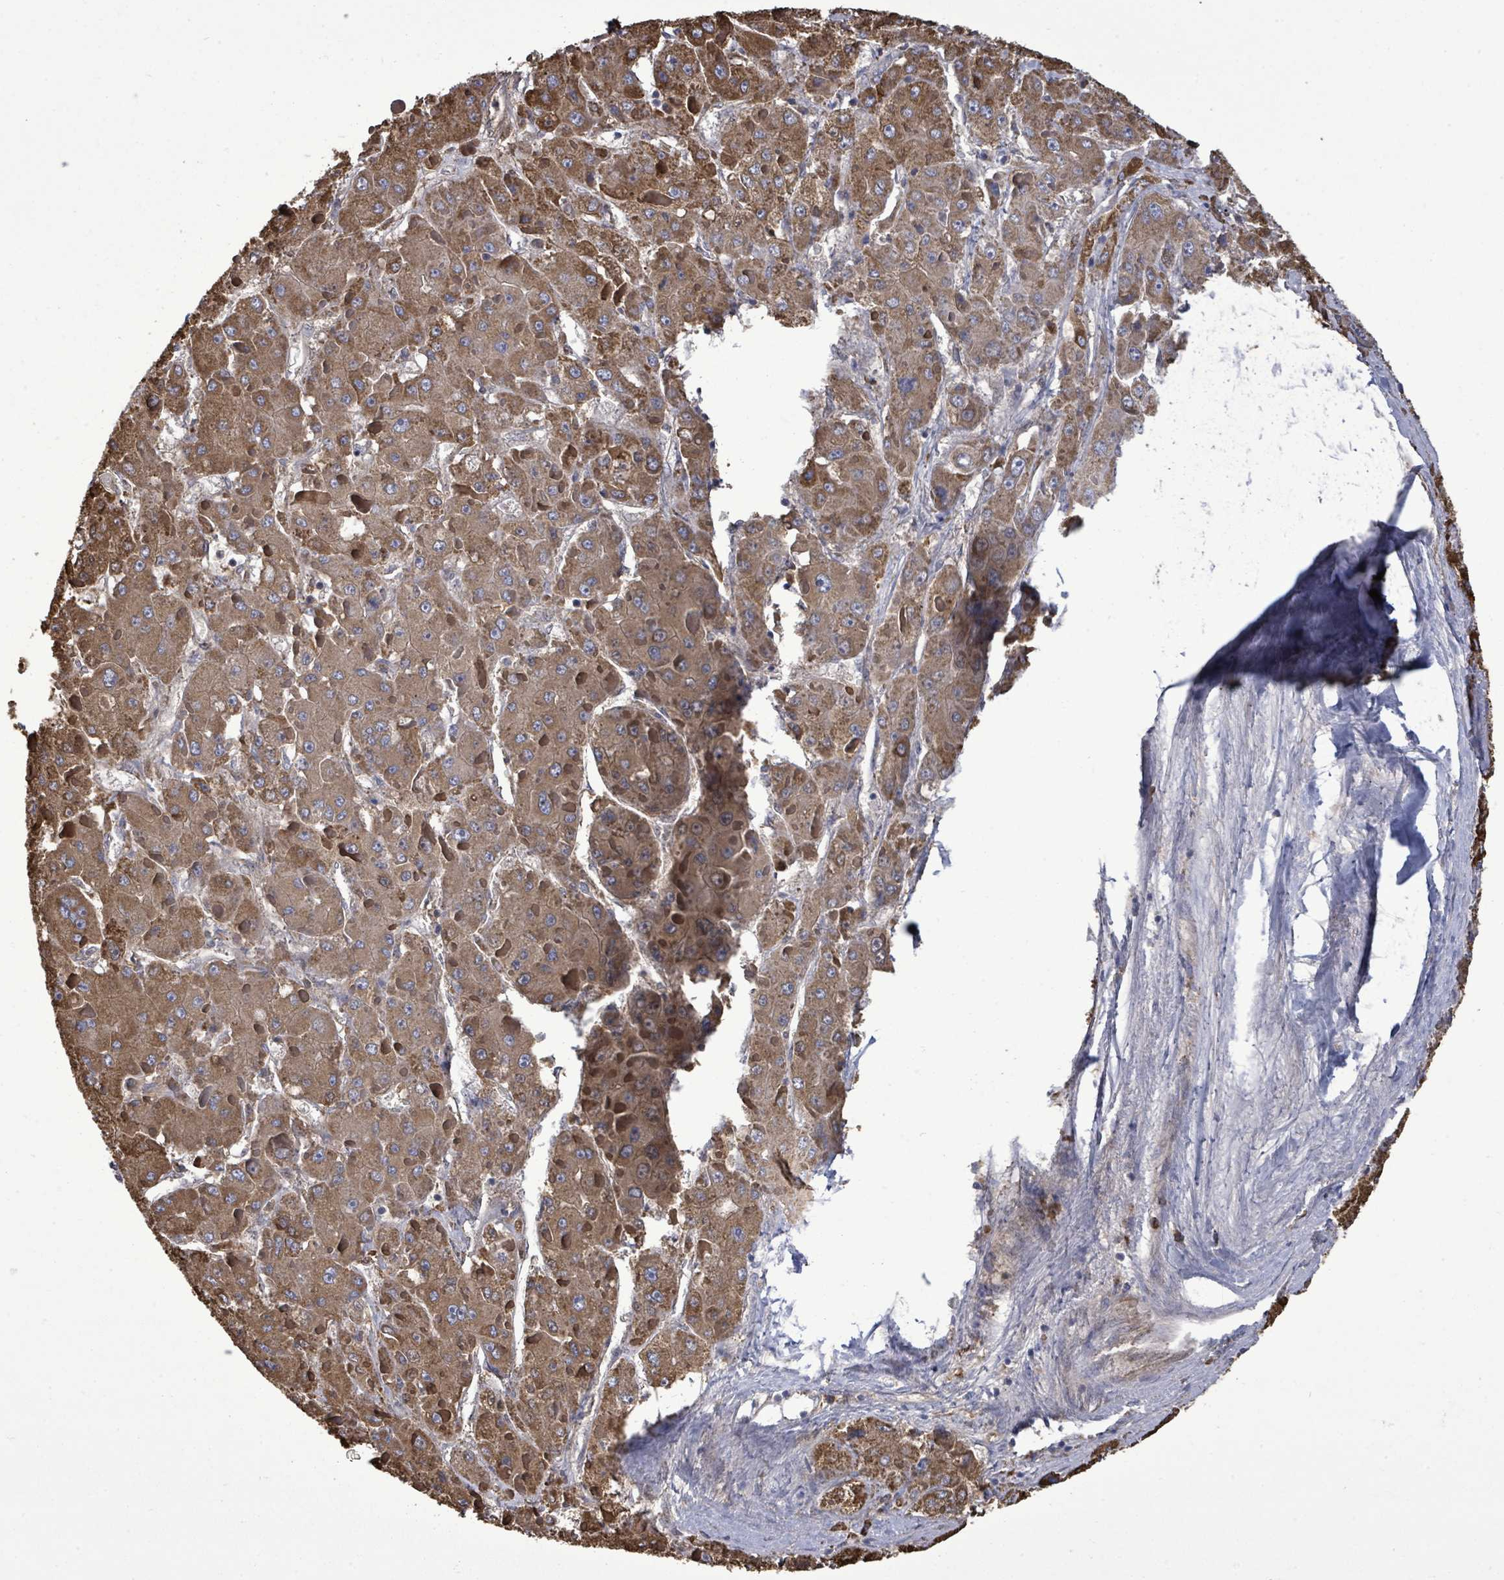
{"staining": {"intensity": "moderate", "quantity": ">75%", "location": "cytoplasmic/membranous"}, "tissue": "liver cancer", "cell_type": "Tumor cells", "image_type": "cancer", "snomed": [{"axis": "morphology", "description": "Carcinoma, Hepatocellular, NOS"}, {"axis": "topography", "description": "Liver"}], "caption": "There is medium levels of moderate cytoplasmic/membranous staining in tumor cells of liver cancer, as demonstrated by immunohistochemical staining (brown color).", "gene": "MTMR12", "patient": {"sex": "female", "age": 73}}